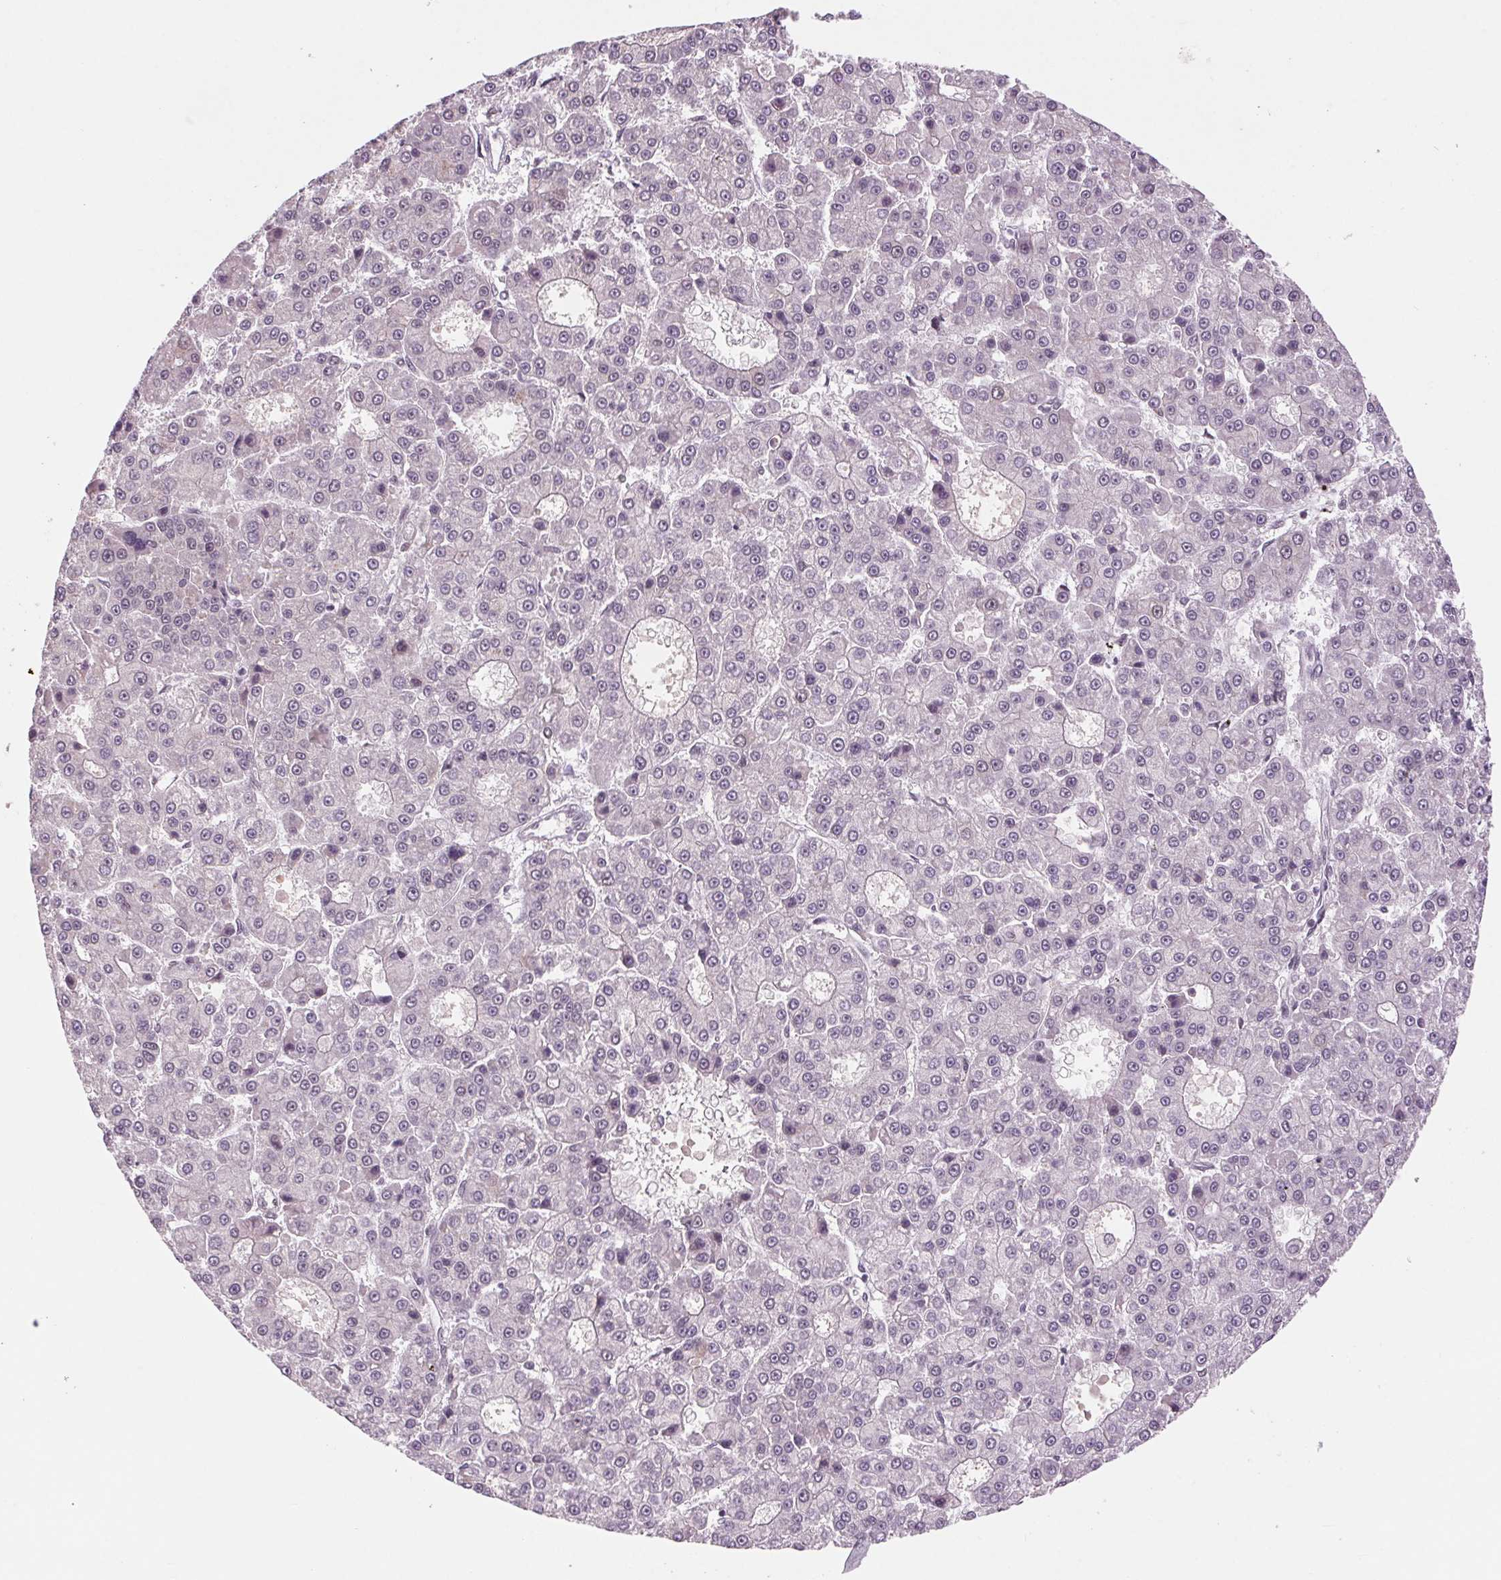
{"staining": {"intensity": "negative", "quantity": "none", "location": "none"}, "tissue": "liver cancer", "cell_type": "Tumor cells", "image_type": "cancer", "snomed": [{"axis": "morphology", "description": "Carcinoma, Hepatocellular, NOS"}, {"axis": "topography", "description": "Liver"}], "caption": "Tumor cells show no significant expression in hepatocellular carcinoma (liver).", "gene": "CD2BP2", "patient": {"sex": "male", "age": 70}}